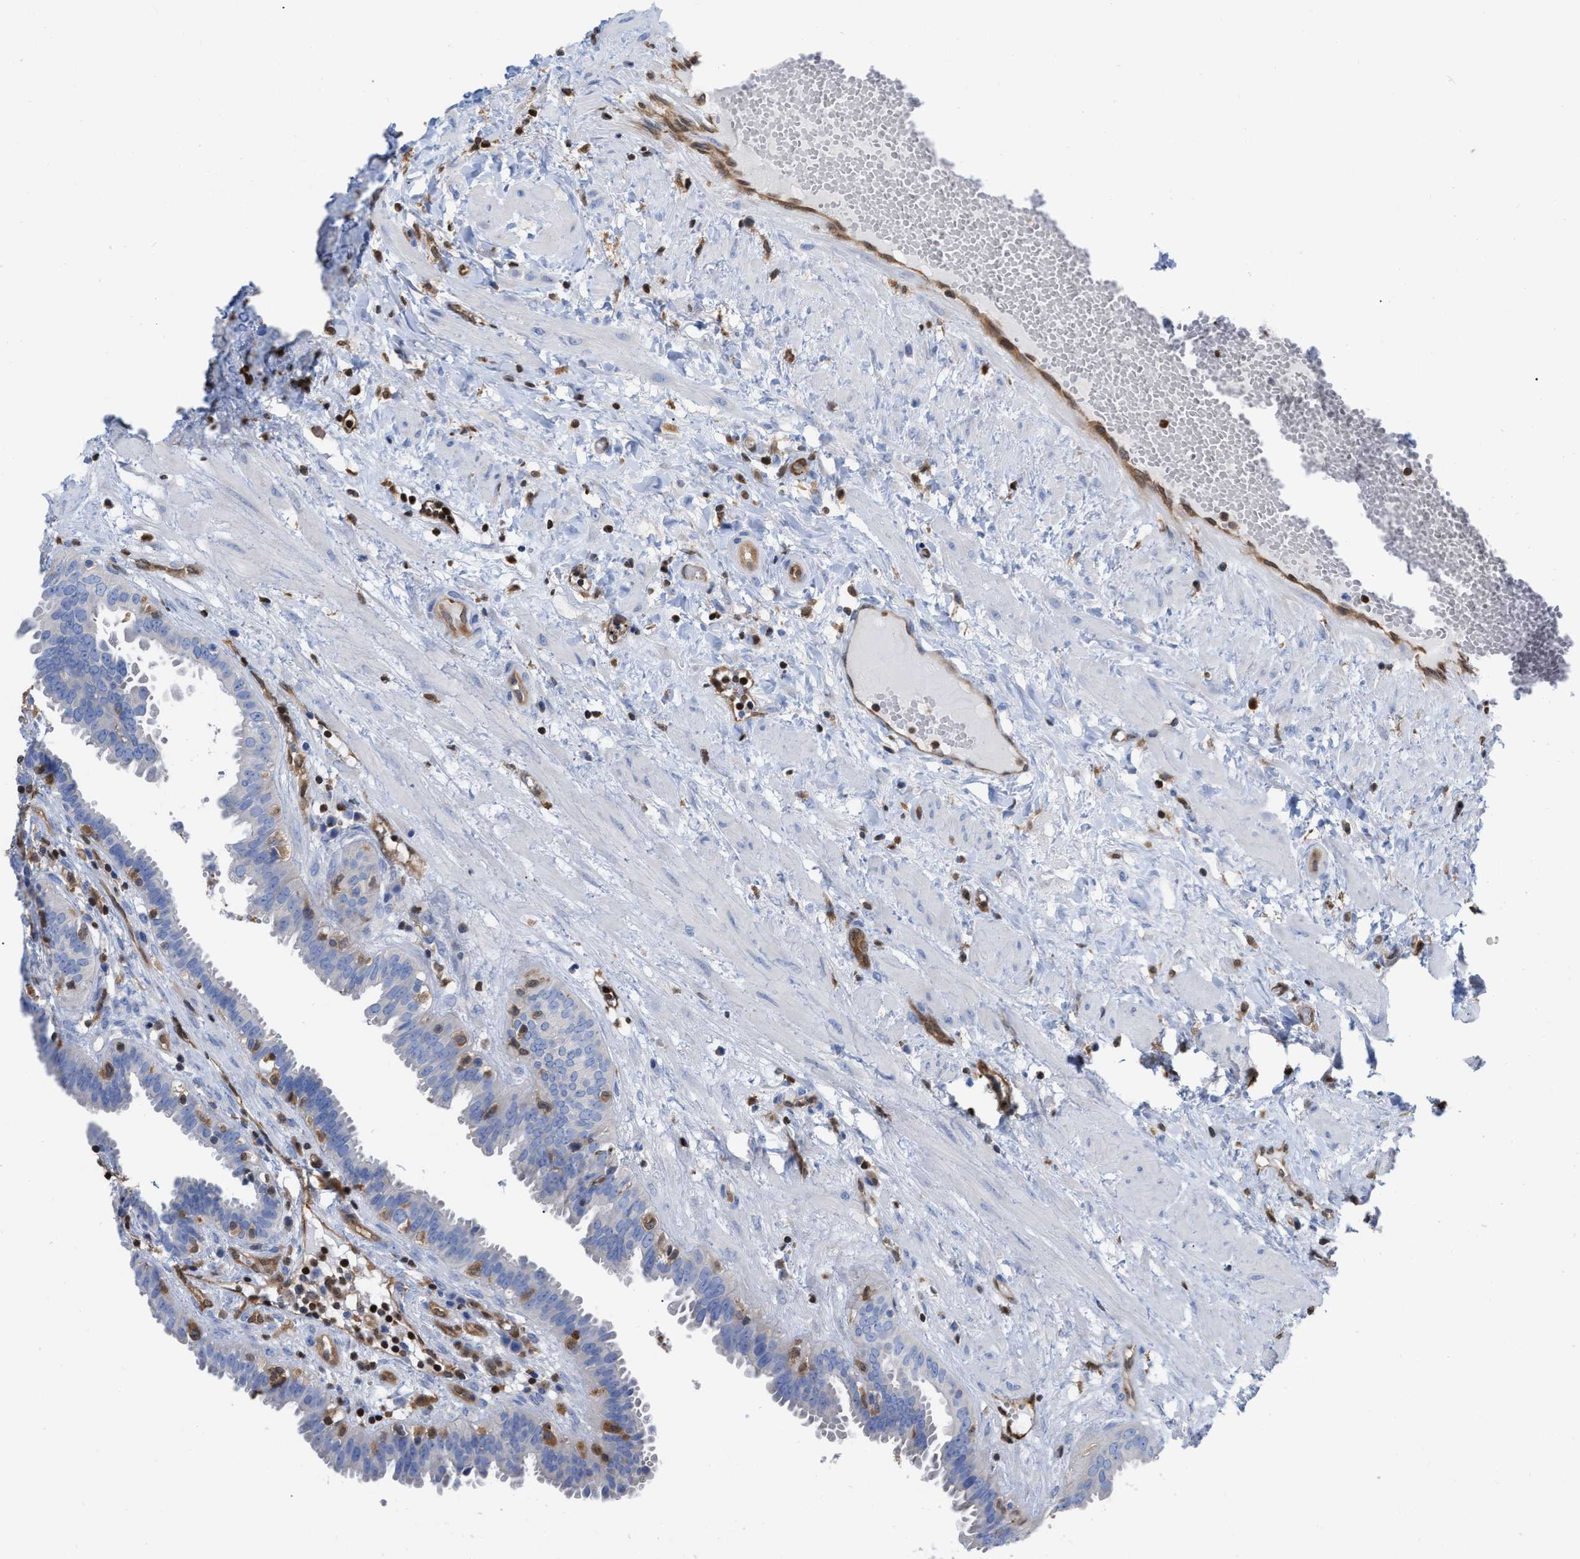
{"staining": {"intensity": "negative", "quantity": "none", "location": "none"}, "tissue": "seminal vesicle", "cell_type": "Glandular cells", "image_type": "normal", "snomed": [{"axis": "morphology", "description": "Normal tissue, NOS"}, {"axis": "morphology", "description": "Adenocarcinoma, High grade"}, {"axis": "topography", "description": "Prostate"}, {"axis": "topography", "description": "Seminal veicle"}], "caption": "An immunohistochemistry photomicrograph of benign seminal vesicle is shown. There is no staining in glandular cells of seminal vesicle.", "gene": "GIMAP4", "patient": {"sex": "male", "age": 55}}